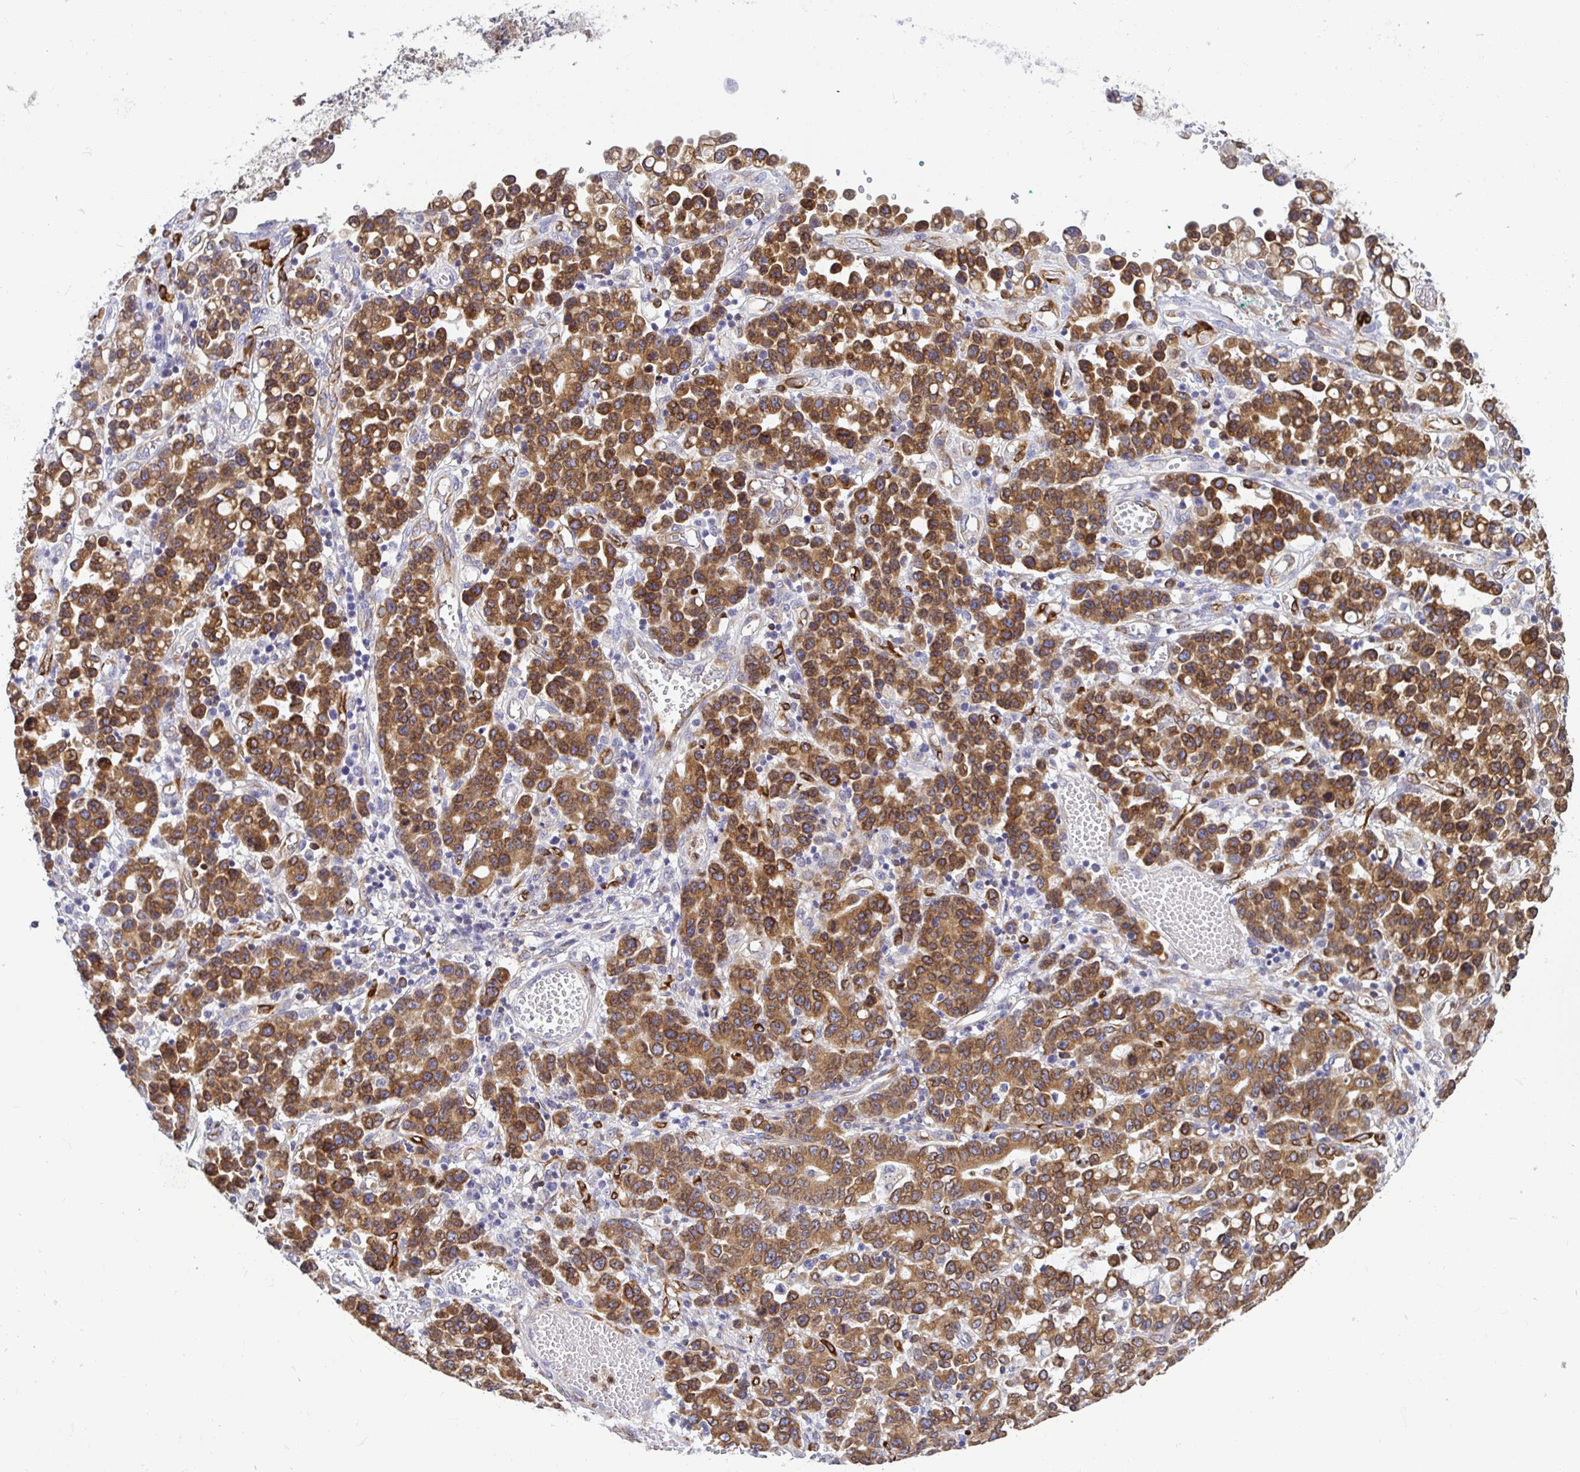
{"staining": {"intensity": "moderate", "quantity": ">75%", "location": "cytoplasmic/membranous"}, "tissue": "stomach cancer", "cell_type": "Tumor cells", "image_type": "cancer", "snomed": [{"axis": "morphology", "description": "Adenocarcinoma, NOS"}, {"axis": "topography", "description": "Stomach, upper"}], "caption": "Stomach cancer (adenocarcinoma) stained with IHC demonstrates moderate cytoplasmic/membranous staining in approximately >75% of tumor cells.", "gene": "TP53I11", "patient": {"sex": "male", "age": 69}}